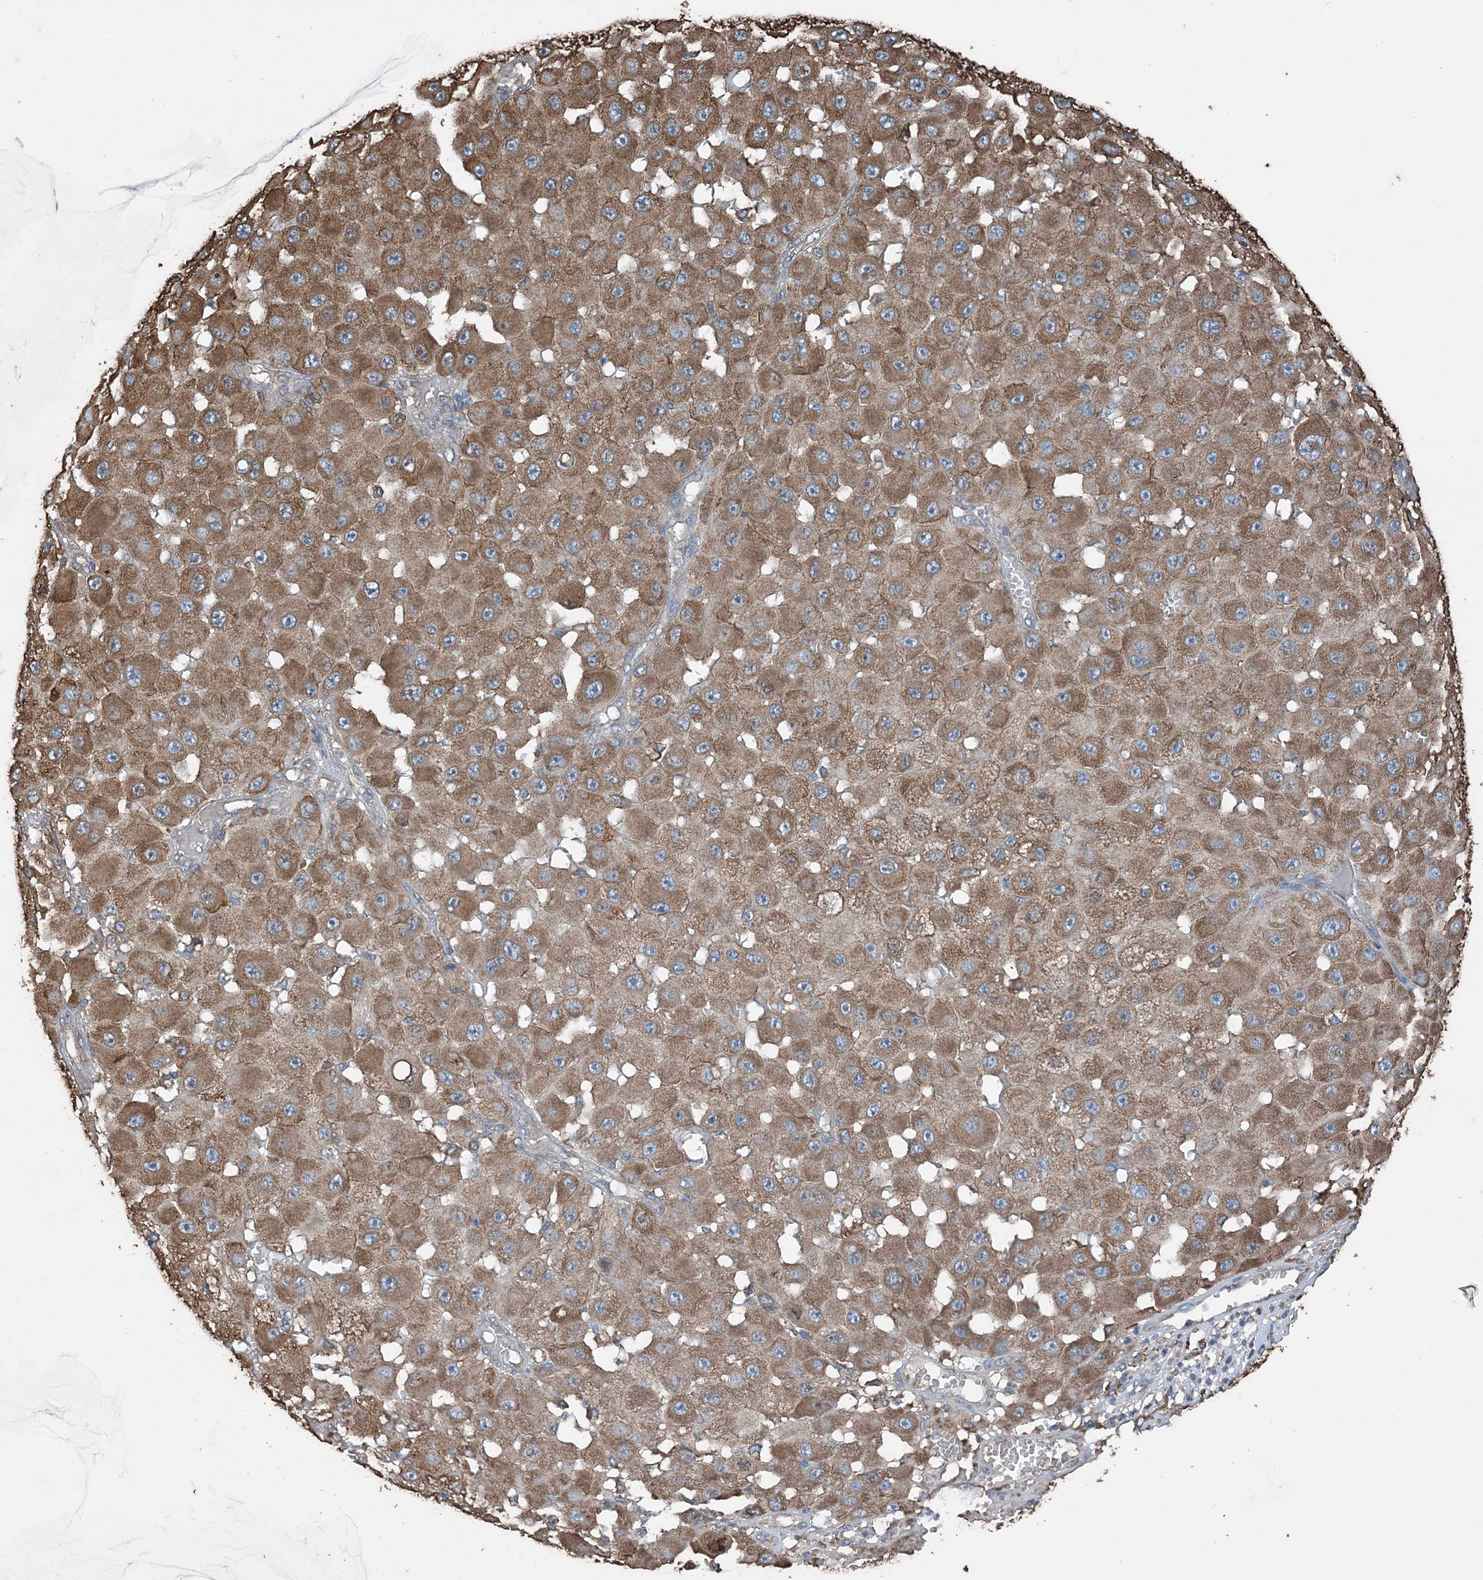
{"staining": {"intensity": "strong", "quantity": ">75%", "location": "cytoplasmic/membranous"}, "tissue": "melanoma", "cell_type": "Tumor cells", "image_type": "cancer", "snomed": [{"axis": "morphology", "description": "Malignant melanoma, NOS"}, {"axis": "topography", "description": "Skin"}], "caption": "High-power microscopy captured an immunohistochemistry (IHC) photomicrograph of melanoma, revealing strong cytoplasmic/membranous expression in approximately >75% of tumor cells. The protein is stained brown, and the nuclei are stained in blue (DAB IHC with brightfield microscopy, high magnification).", "gene": "PDIA6", "patient": {"sex": "female", "age": 81}}